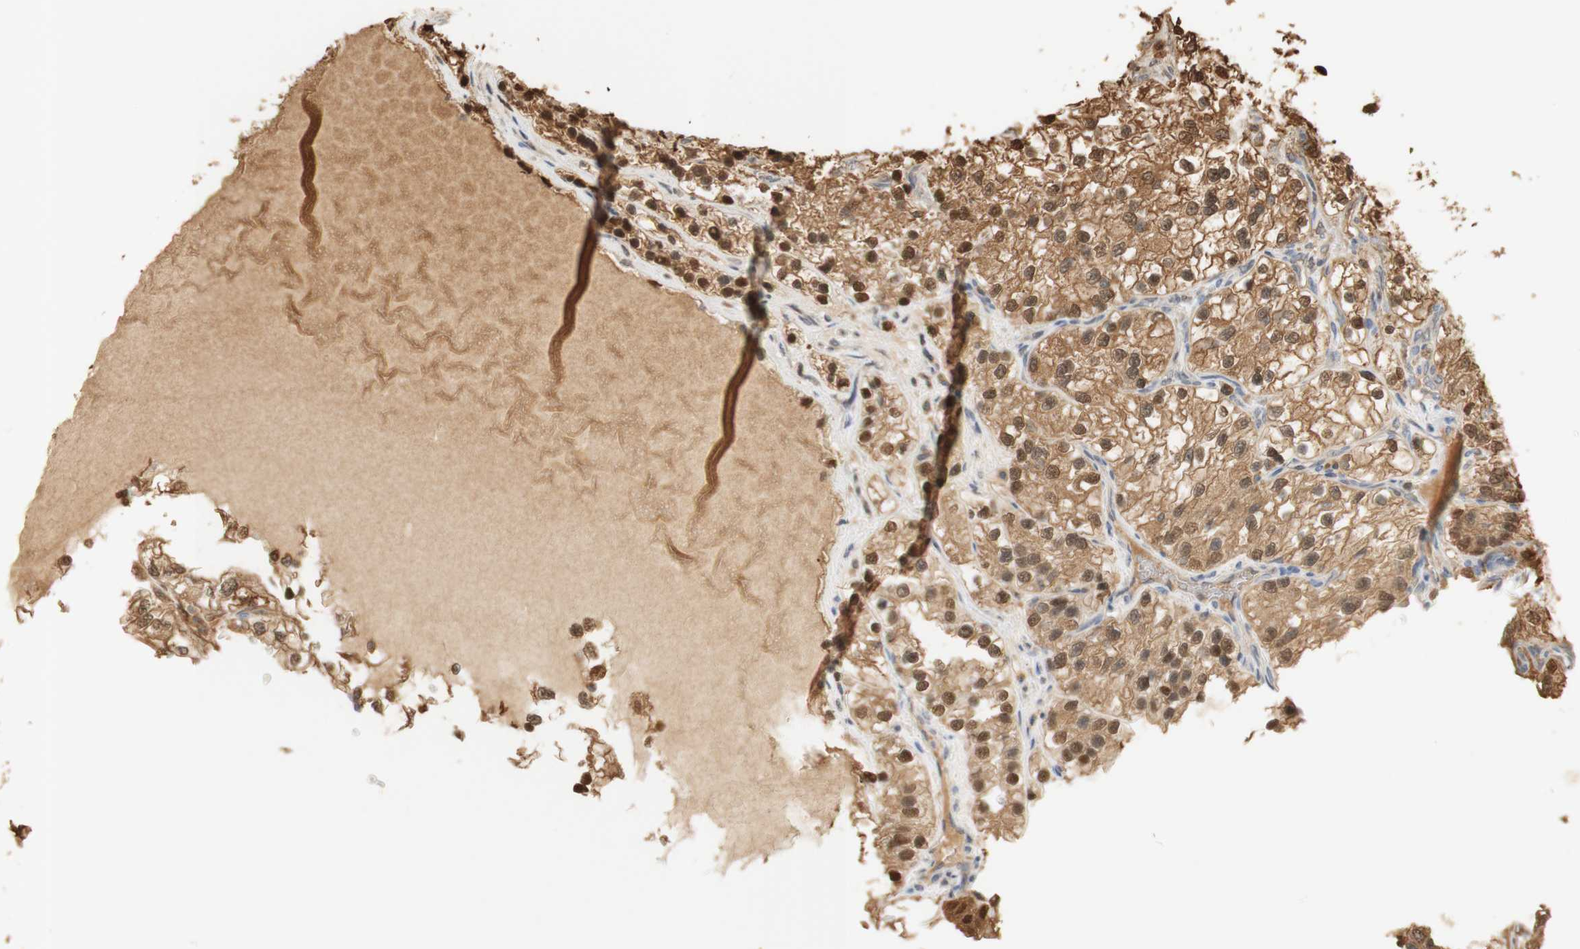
{"staining": {"intensity": "moderate", "quantity": ">75%", "location": "cytoplasmic/membranous,nuclear"}, "tissue": "renal cancer", "cell_type": "Tumor cells", "image_type": "cancer", "snomed": [{"axis": "morphology", "description": "Adenocarcinoma, NOS"}, {"axis": "topography", "description": "Kidney"}], "caption": "The image reveals immunohistochemical staining of renal cancer (adenocarcinoma). There is moderate cytoplasmic/membranous and nuclear positivity is present in about >75% of tumor cells.", "gene": "NAP1L4", "patient": {"sex": "female", "age": 57}}